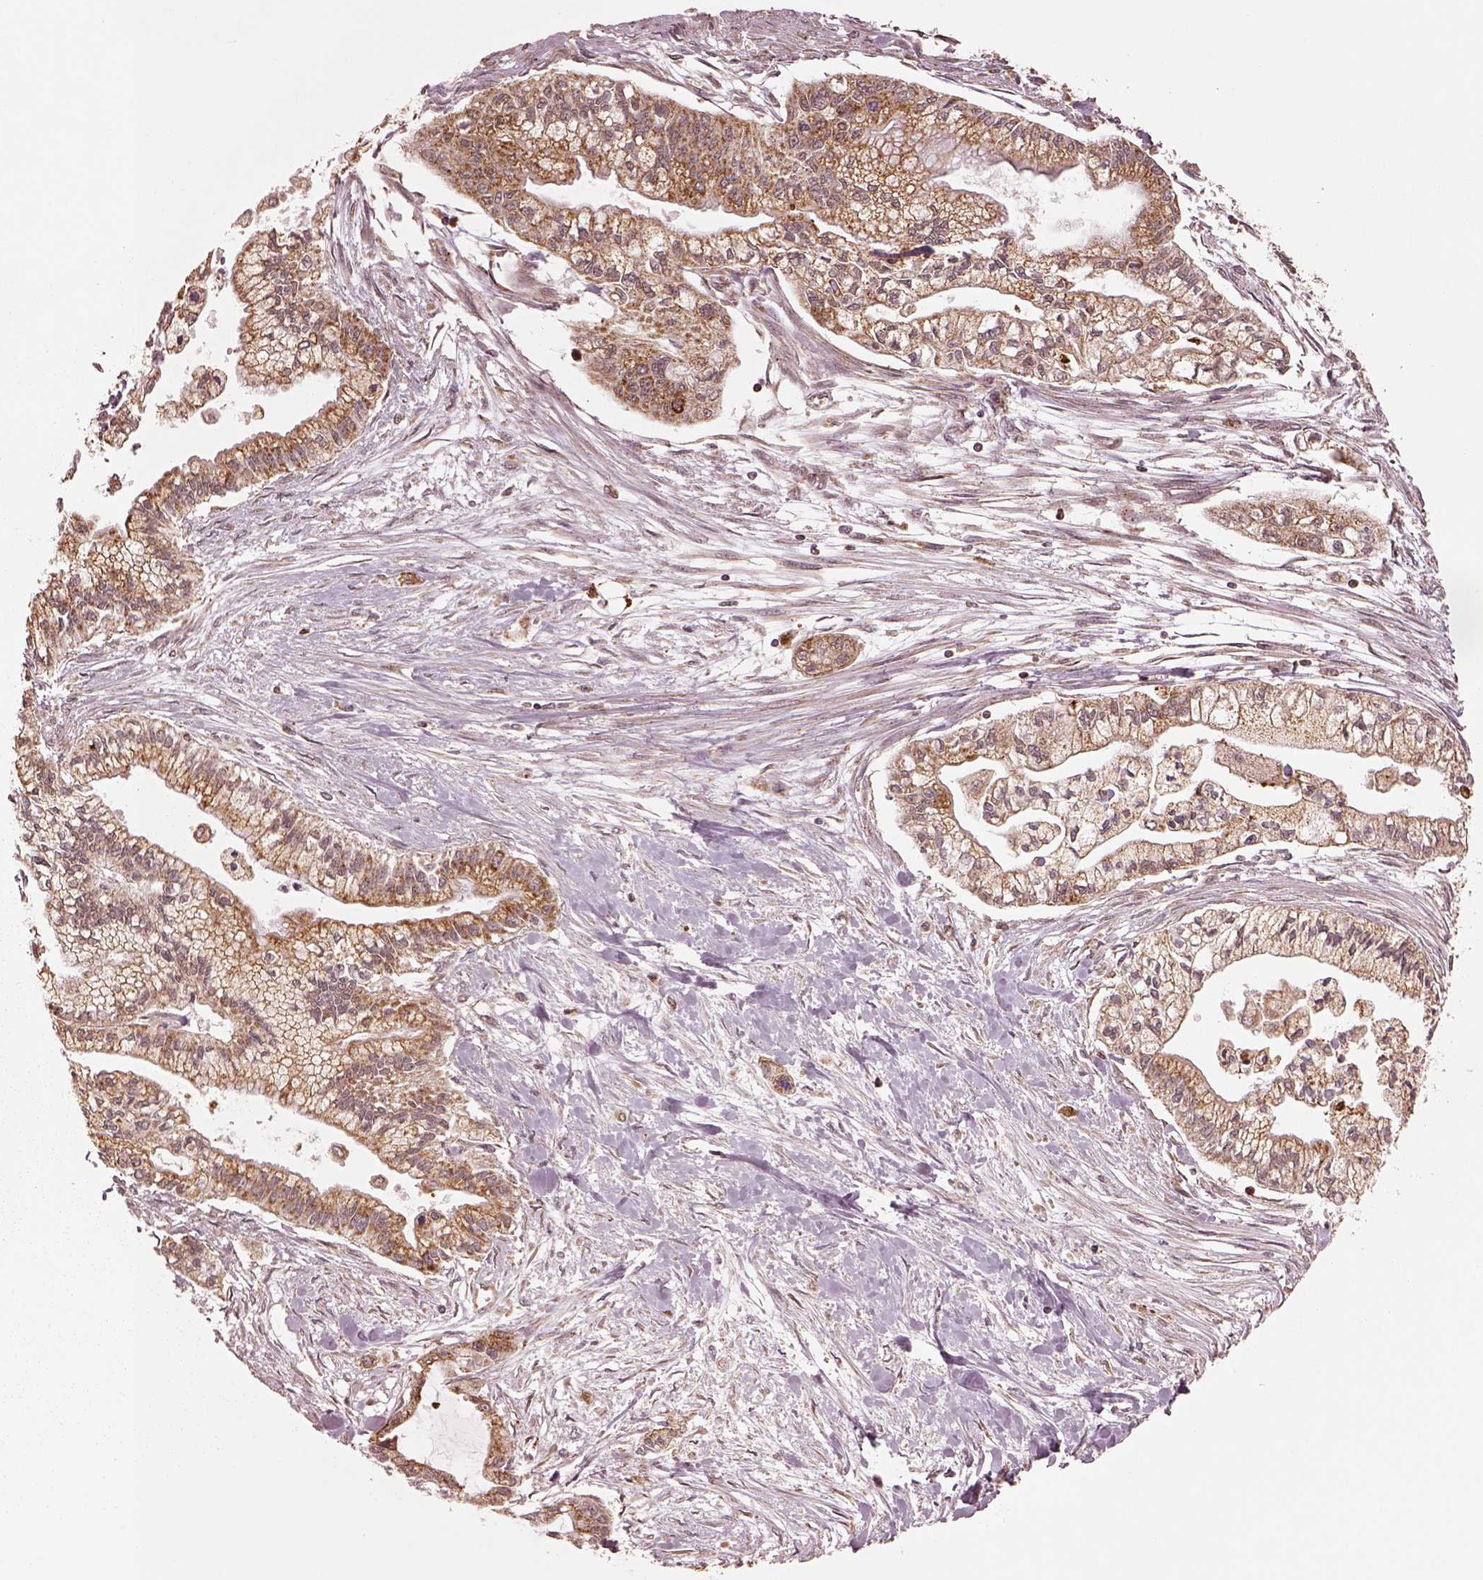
{"staining": {"intensity": "strong", "quantity": ">75%", "location": "cytoplasmic/membranous"}, "tissue": "pancreatic cancer", "cell_type": "Tumor cells", "image_type": "cancer", "snomed": [{"axis": "morphology", "description": "Adenocarcinoma, NOS"}, {"axis": "topography", "description": "Pancreas"}], "caption": "There is high levels of strong cytoplasmic/membranous positivity in tumor cells of adenocarcinoma (pancreatic), as demonstrated by immunohistochemical staining (brown color).", "gene": "SEL1L3", "patient": {"sex": "male", "age": 54}}